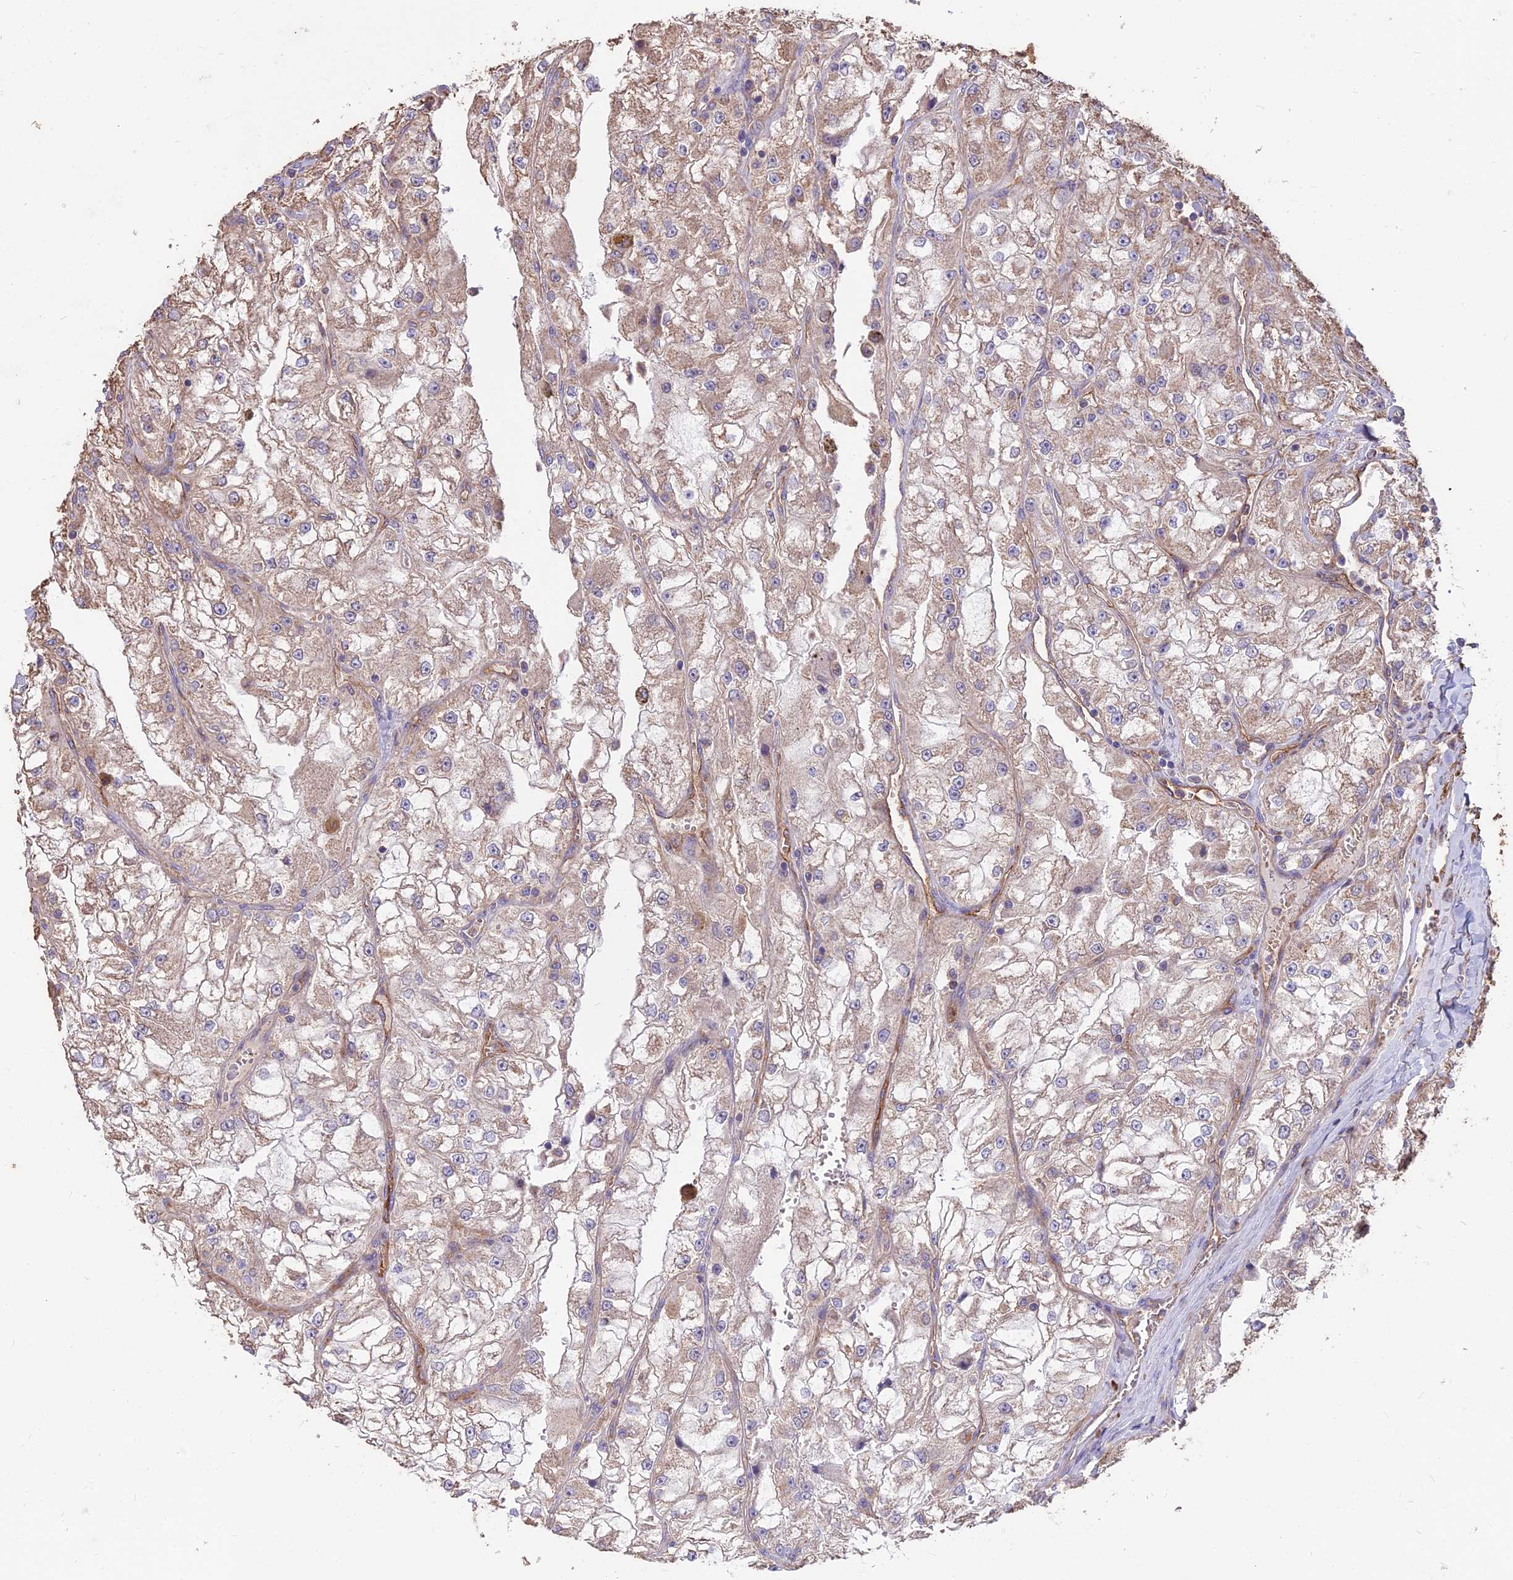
{"staining": {"intensity": "weak", "quantity": "25%-75%", "location": "cytoplasmic/membranous"}, "tissue": "renal cancer", "cell_type": "Tumor cells", "image_type": "cancer", "snomed": [{"axis": "morphology", "description": "Adenocarcinoma, NOS"}, {"axis": "topography", "description": "Kidney"}], "caption": "Immunohistochemistry (IHC) photomicrograph of neoplastic tissue: human renal adenocarcinoma stained using immunohistochemistry demonstrates low levels of weak protein expression localized specifically in the cytoplasmic/membranous of tumor cells, appearing as a cytoplasmic/membranous brown color.", "gene": "CEMIP2", "patient": {"sex": "female", "age": 72}}